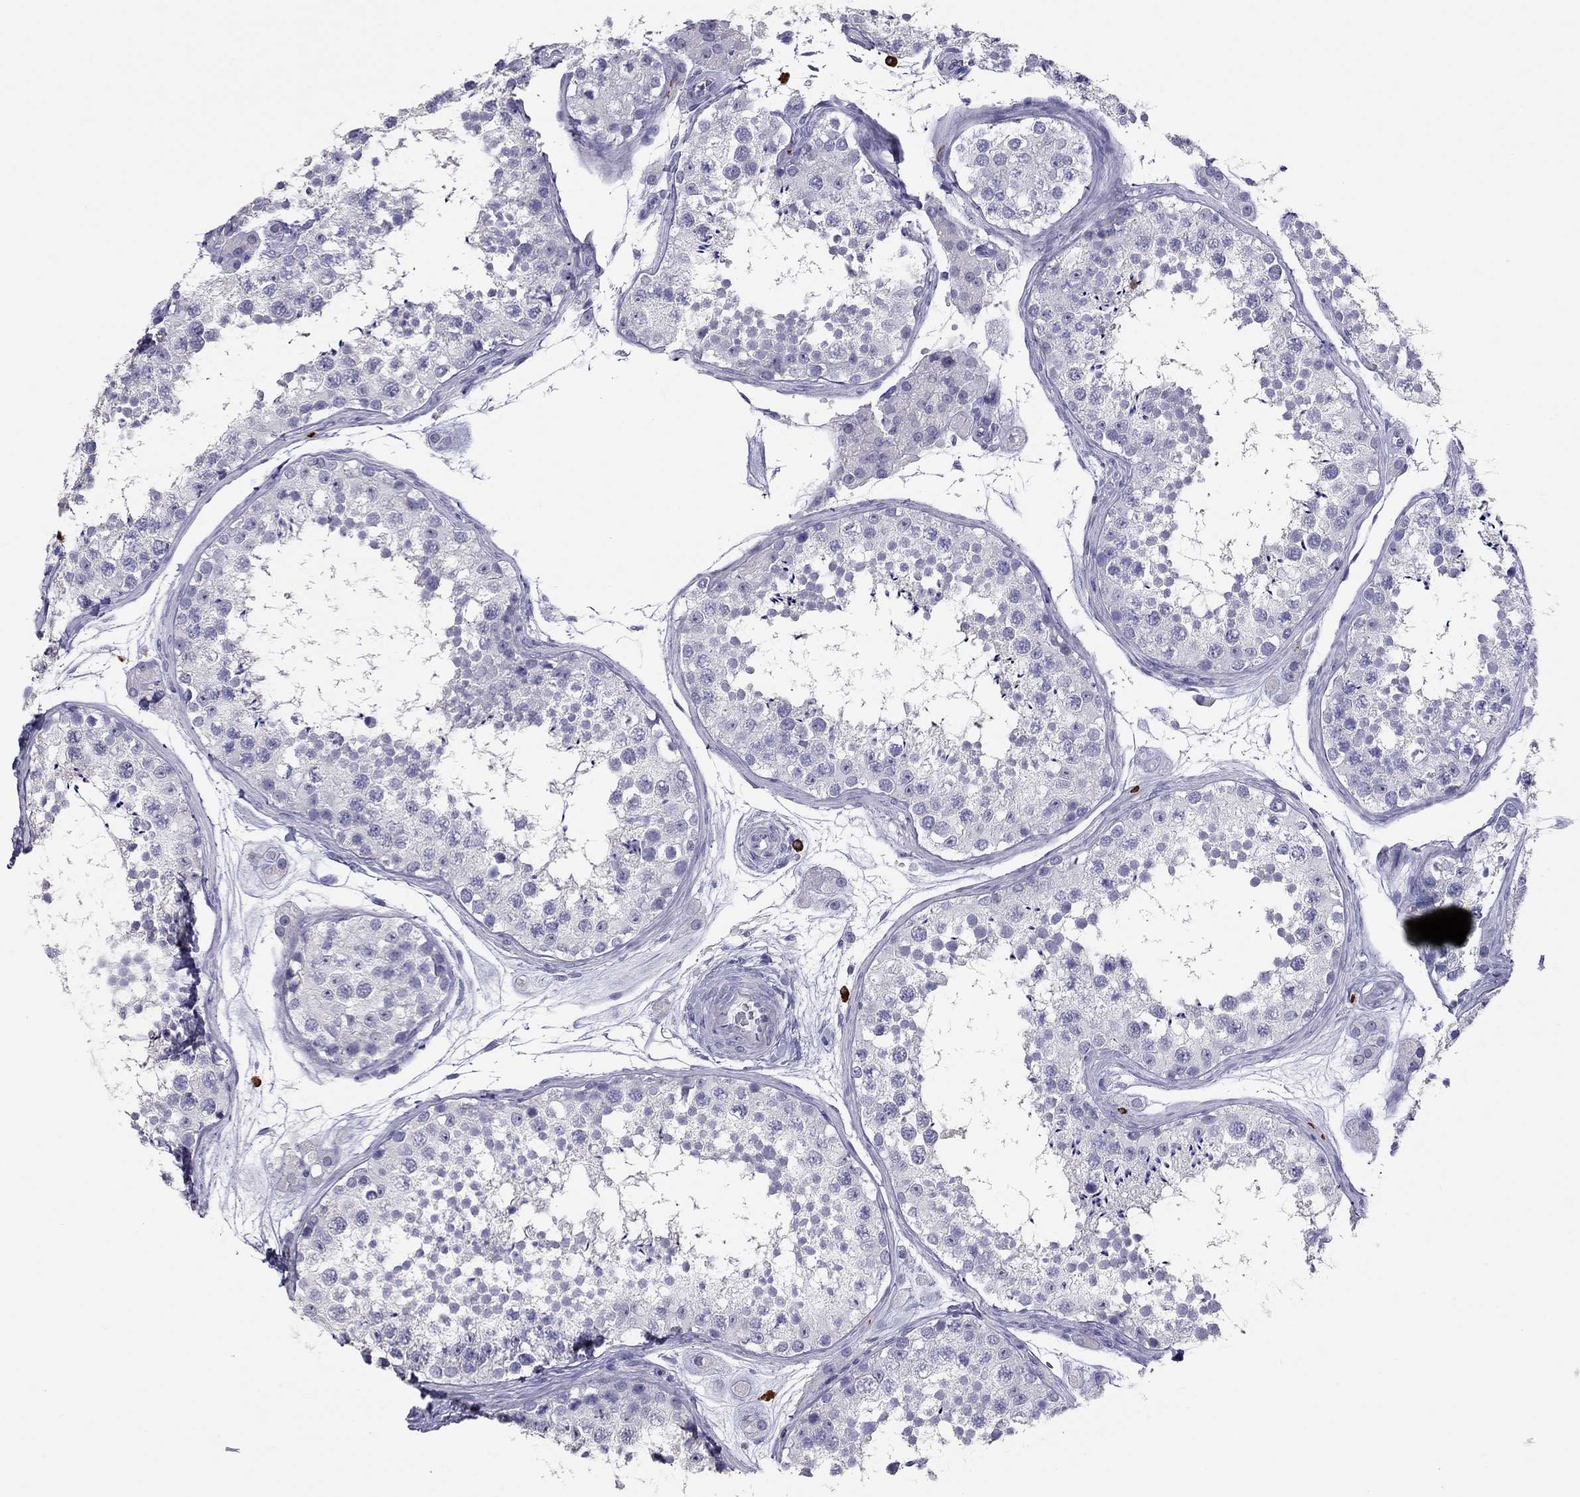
{"staining": {"intensity": "negative", "quantity": "none", "location": "none"}, "tissue": "testis", "cell_type": "Cells in seminiferous ducts", "image_type": "normal", "snomed": [{"axis": "morphology", "description": "Normal tissue, NOS"}, {"axis": "topography", "description": "Testis"}], "caption": "Immunohistochemistry micrograph of normal human testis stained for a protein (brown), which displays no positivity in cells in seminiferous ducts. (DAB (3,3'-diaminobenzidine) immunohistochemistry visualized using brightfield microscopy, high magnification).", "gene": "IL17REL", "patient": {"sex": "male", "age": 41}}